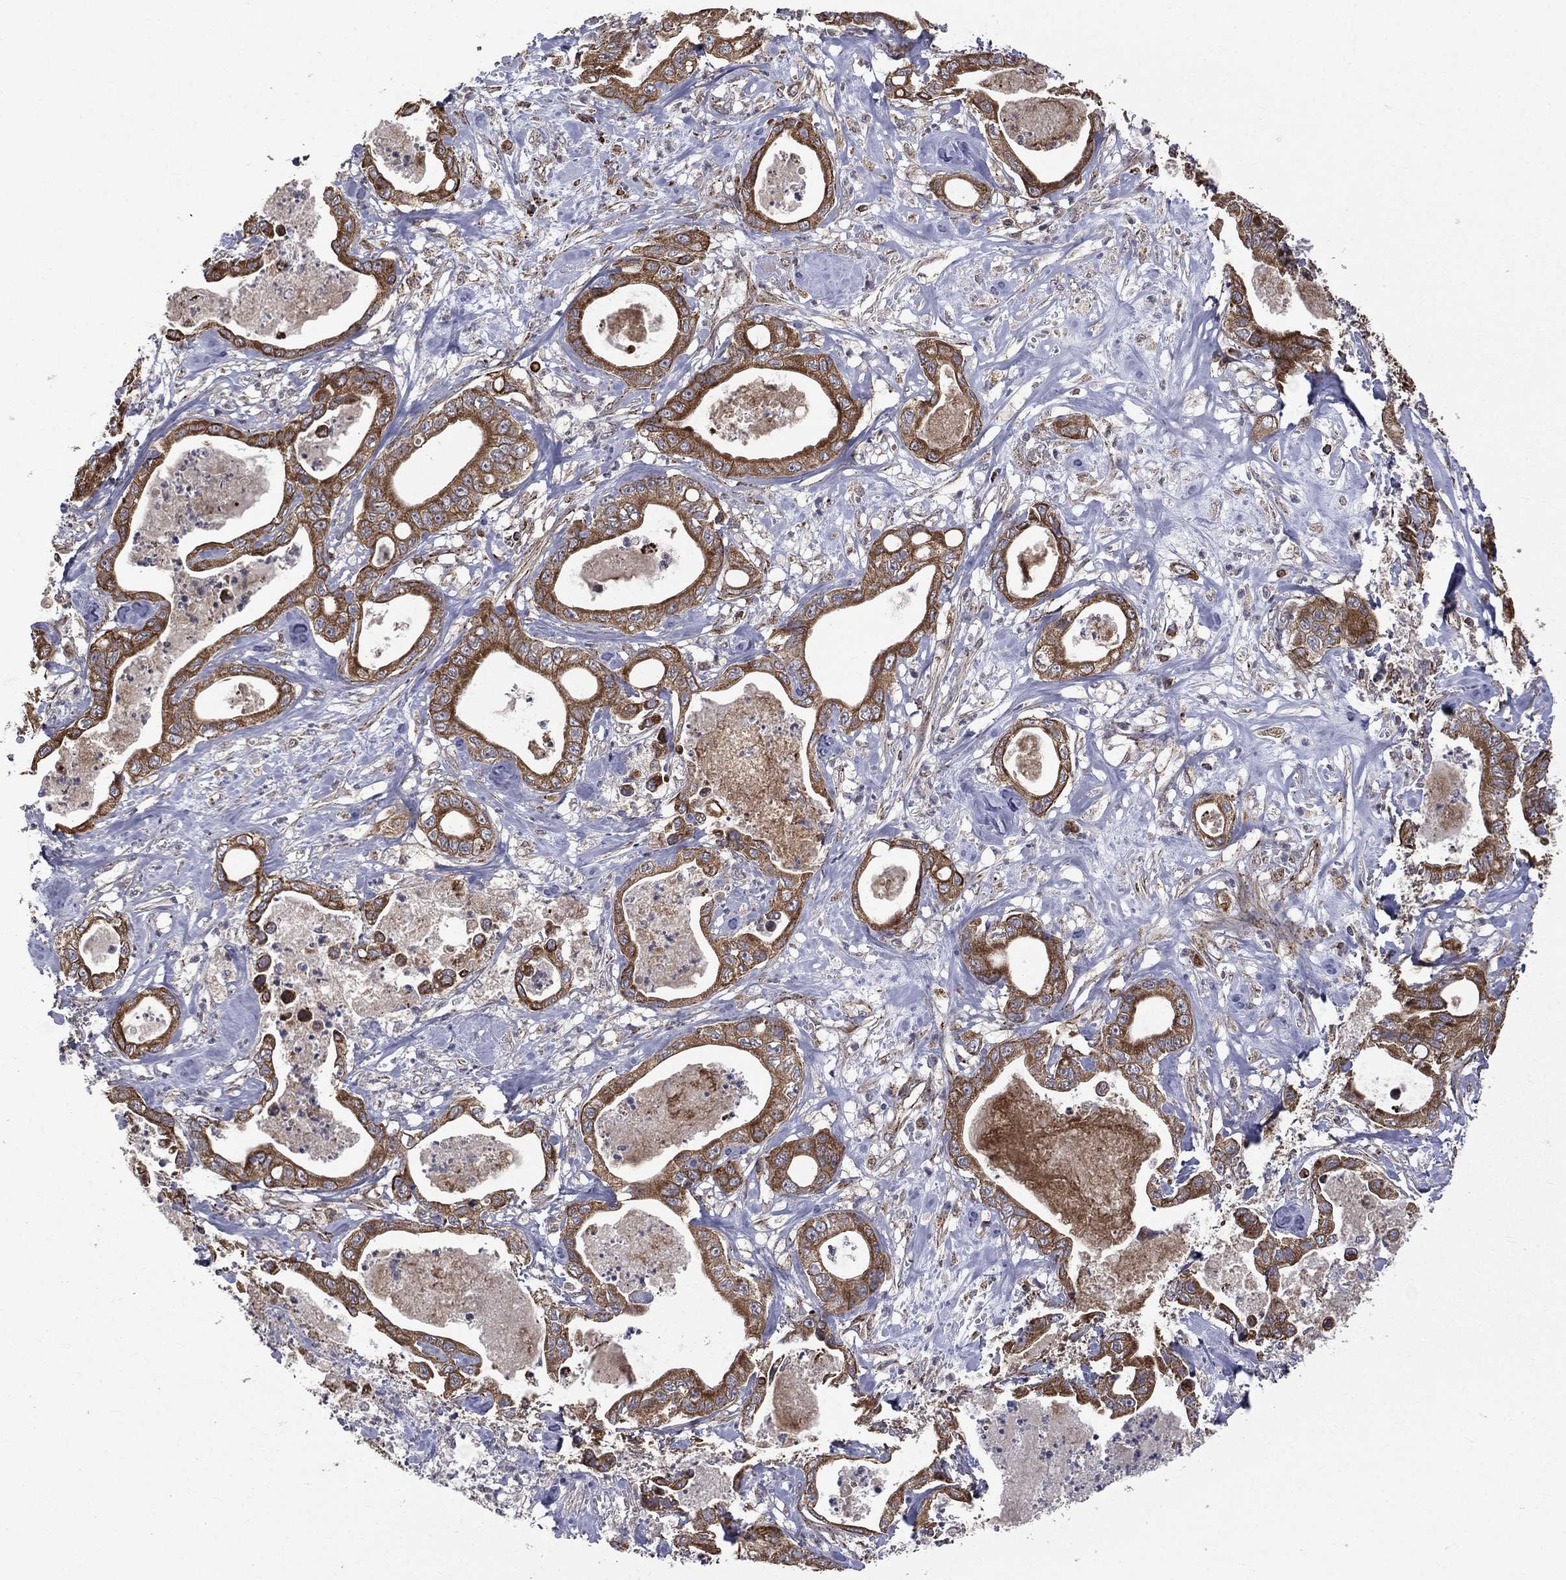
{"staining": {"intensity": "moderate", "quantity": ">75%", "location": "cytoplasmic/membranous"}, "tissue": "pancreatic cancer", "cell_type": "Tumor cells", "image_type": "cancer", "snomed": [{"axis": "morphology", "description": "Adenocarcinoma, NOS"}, {"axis": "topography", "description": "Pancreas"}], "caption": "Immunohistochemical staining of human pancreatic adenocarcinoma reveals medium levels of moderate cytoplasmic/membranous positivity in about >75% of tumor cells.", "gene": "GIMAP6", "patient": {"sex": "male", "age": 71}}